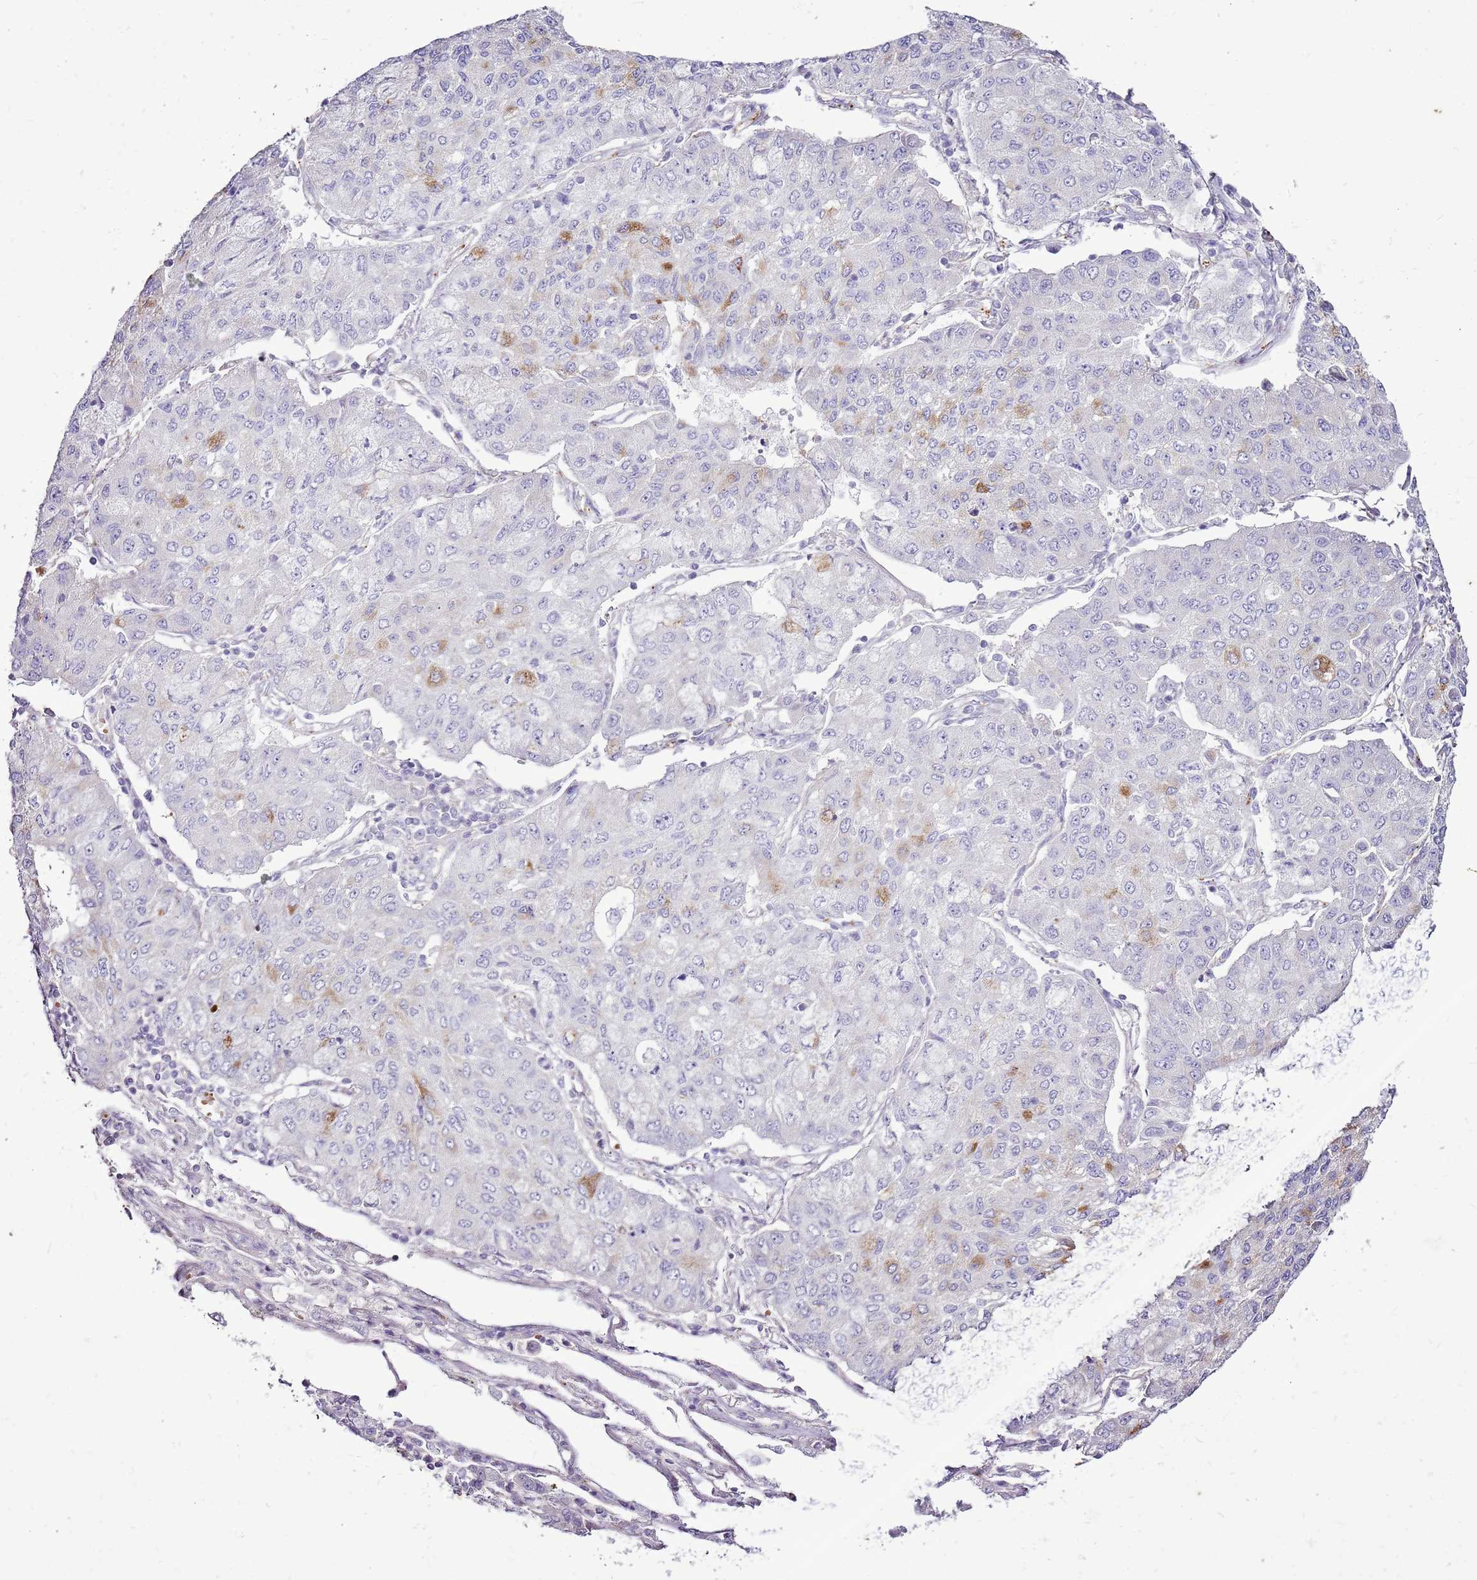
{"staining": {"intensity": "moderate", "quantity": "<25%", "location": "cytoplasmic/membranous"}, "tissue": "lung cancer", "cell_type": "Tumor cells", "image_type": "cancer", "snomed": [{"axis": "morphology", "description": "Squamous cell carcinoma, NOS"}, {"axis": "topography", "description": "Lung"}], "caption": "DAB (3,3'-diaminobenzidine) immunohistochemical staining of lung squamous cell carcinoma demonstrates moderate cytoplasmic/membranous protein positivity in approximately <25% of tumor cells.", "gene": "CHAC2", "patient": {"sex": "male", "age": 74}}